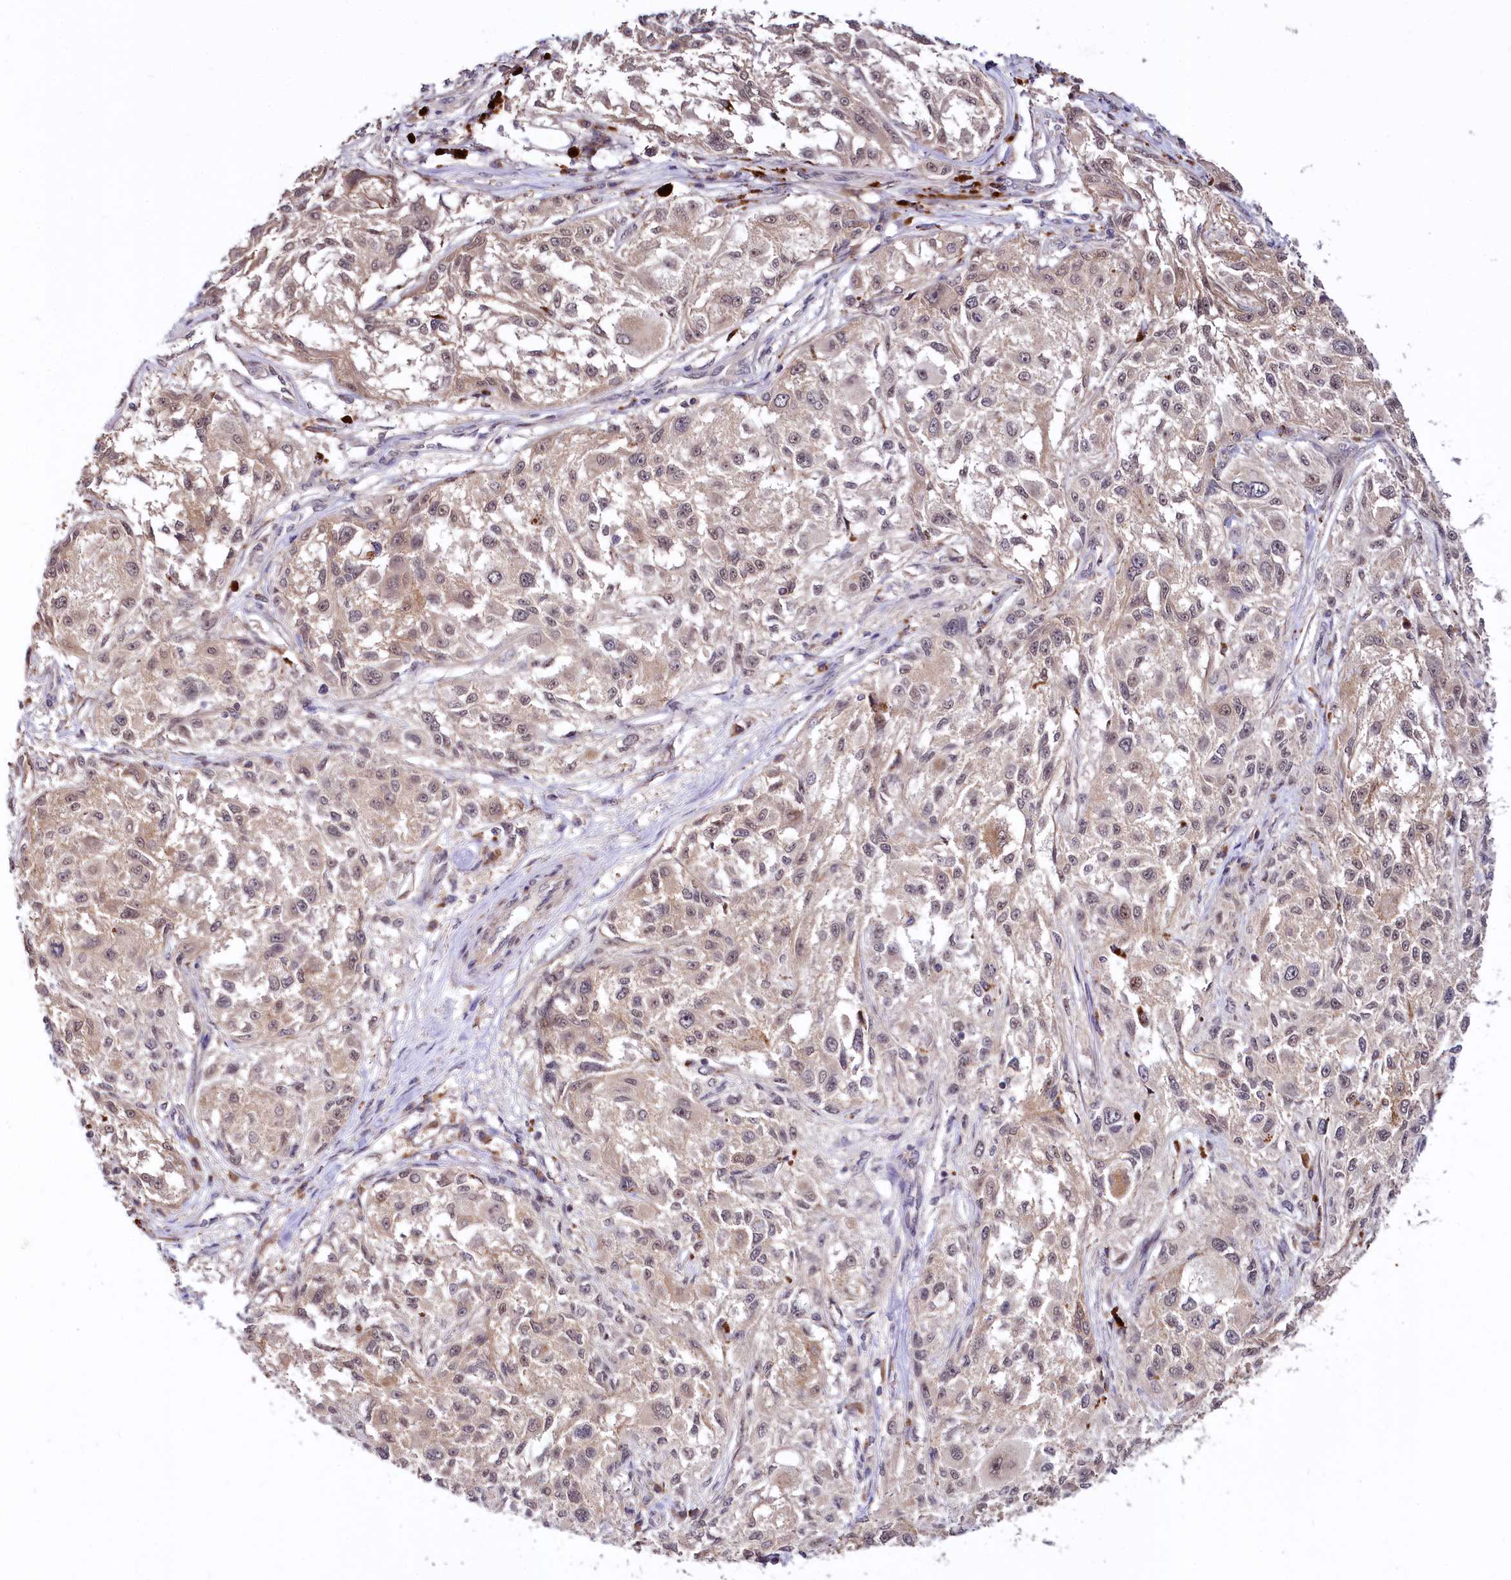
{"staining": {"intensity": "weak", "quantity": "25%-75%", "location": "nuclear"}, "tissue": "melanoma", "cell_type": "Tumor cells", "image_type": "cancer", "snomed": [{"axis": "morphology", "description": "Necrosis, NOS"}, {"axis": "morphology", "description": "Malignant melanoma, NOS"}, {"axis": "topography", "description": "Skin"}], "caption": "Melanoma stained with IHC displays weak nuclear staining in approximately 25%-75% of tumor cells. (Brightfield microscopy of DAB IHC at high magnification).", "gene": "UBE3A", "patient": {"sex": "female", "age": 87}}